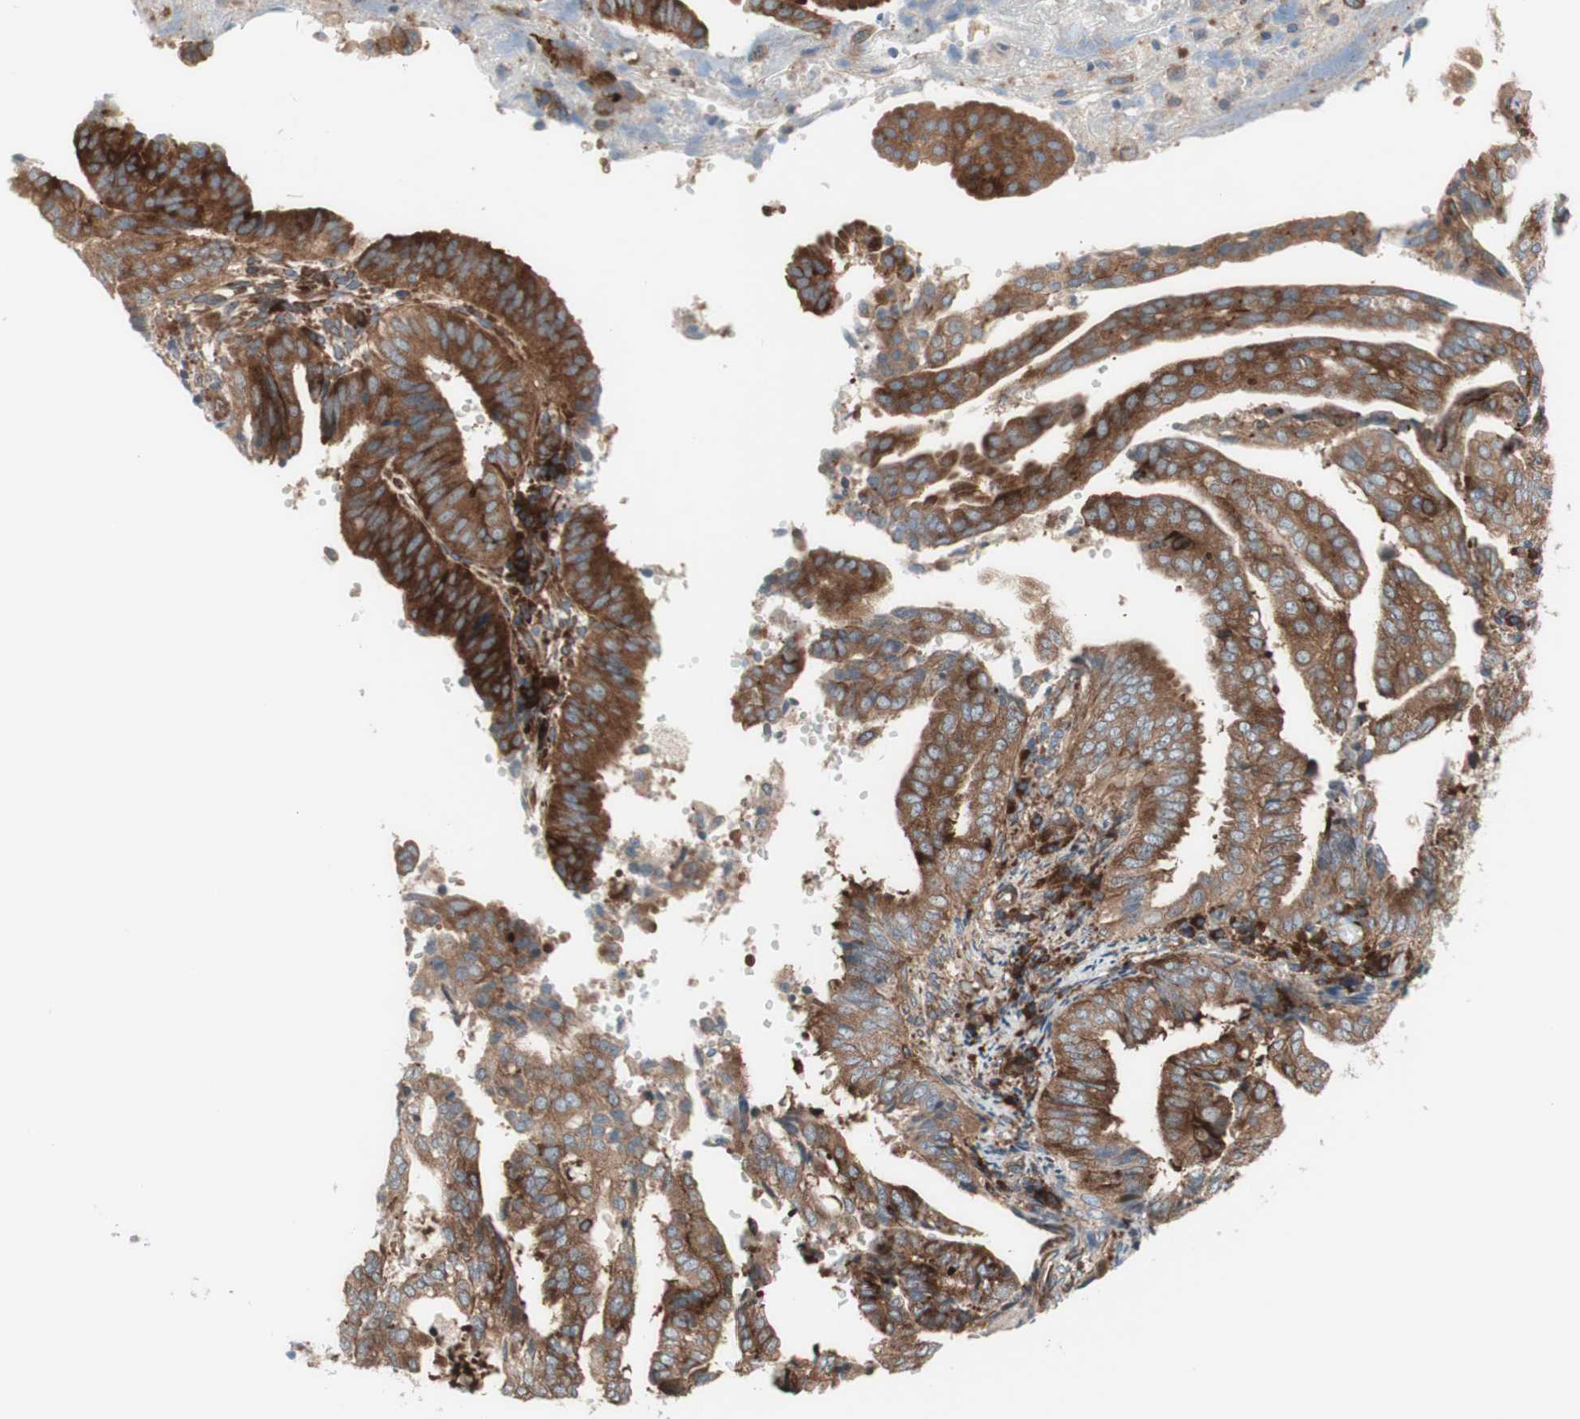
{"staining": {"intensity": "moderate", "quantity": ">75%", "location": "cytoplasmic/membranous"}, "tissue": "endometrial cancer", "cell_type": "Tumor cells", "image_type": "cancer", "snomed": [{"axis": "morphology", "description": "Adenocarcinoma, NOS"}, {"axis": "topography", "description": "Endometrium"}], "caption": "Brown immunohistochemical staining in human adenocarcinoma (endometrial) displays moderate cytoplasmic/membranous positivity in approximately >75% of tumor cells.", "gene": "CCN4", "patient": {"sex": "female", "age": 58}}